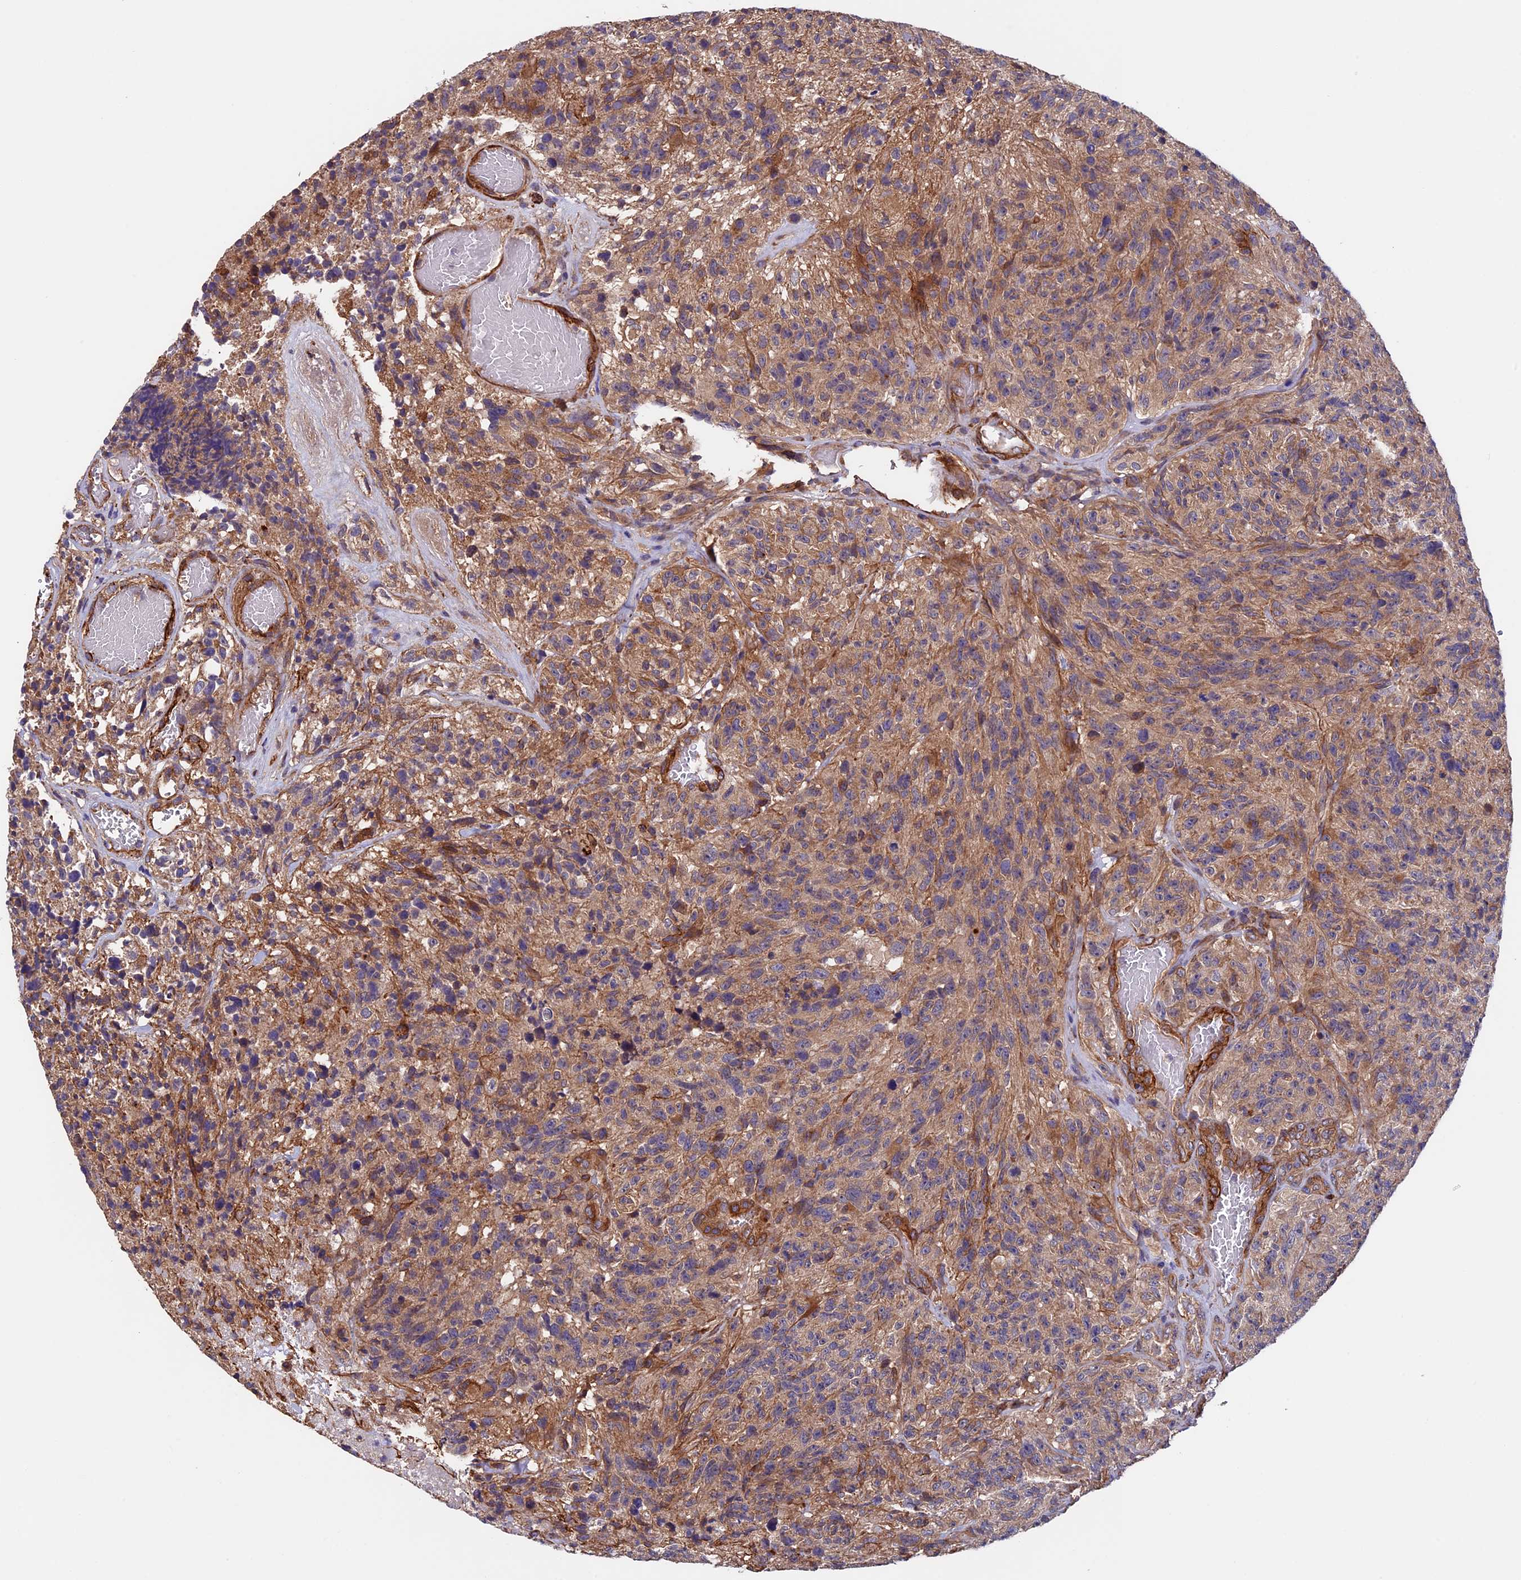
{"staining": {"intensity": "moderate", "quantity": "25%-75%", "location": "cytoplasmic/membranous"}, "tissue": "glioma", "cell_type": "Tumor cells", "image_type": "cancer", "snomed": [{"axis": "morphology", "description": "Glioma, malignant, High grade"}, {"axis": "topography", "description": "Brain"}], "caption": "Tumor cells display moderate cytoplasmic/membranous expression in approximately 25%-75% of cells in high-grade glioma (malignant).", "gene": "SLC9A5", "patient": {"sex": "male", "age": 69}}